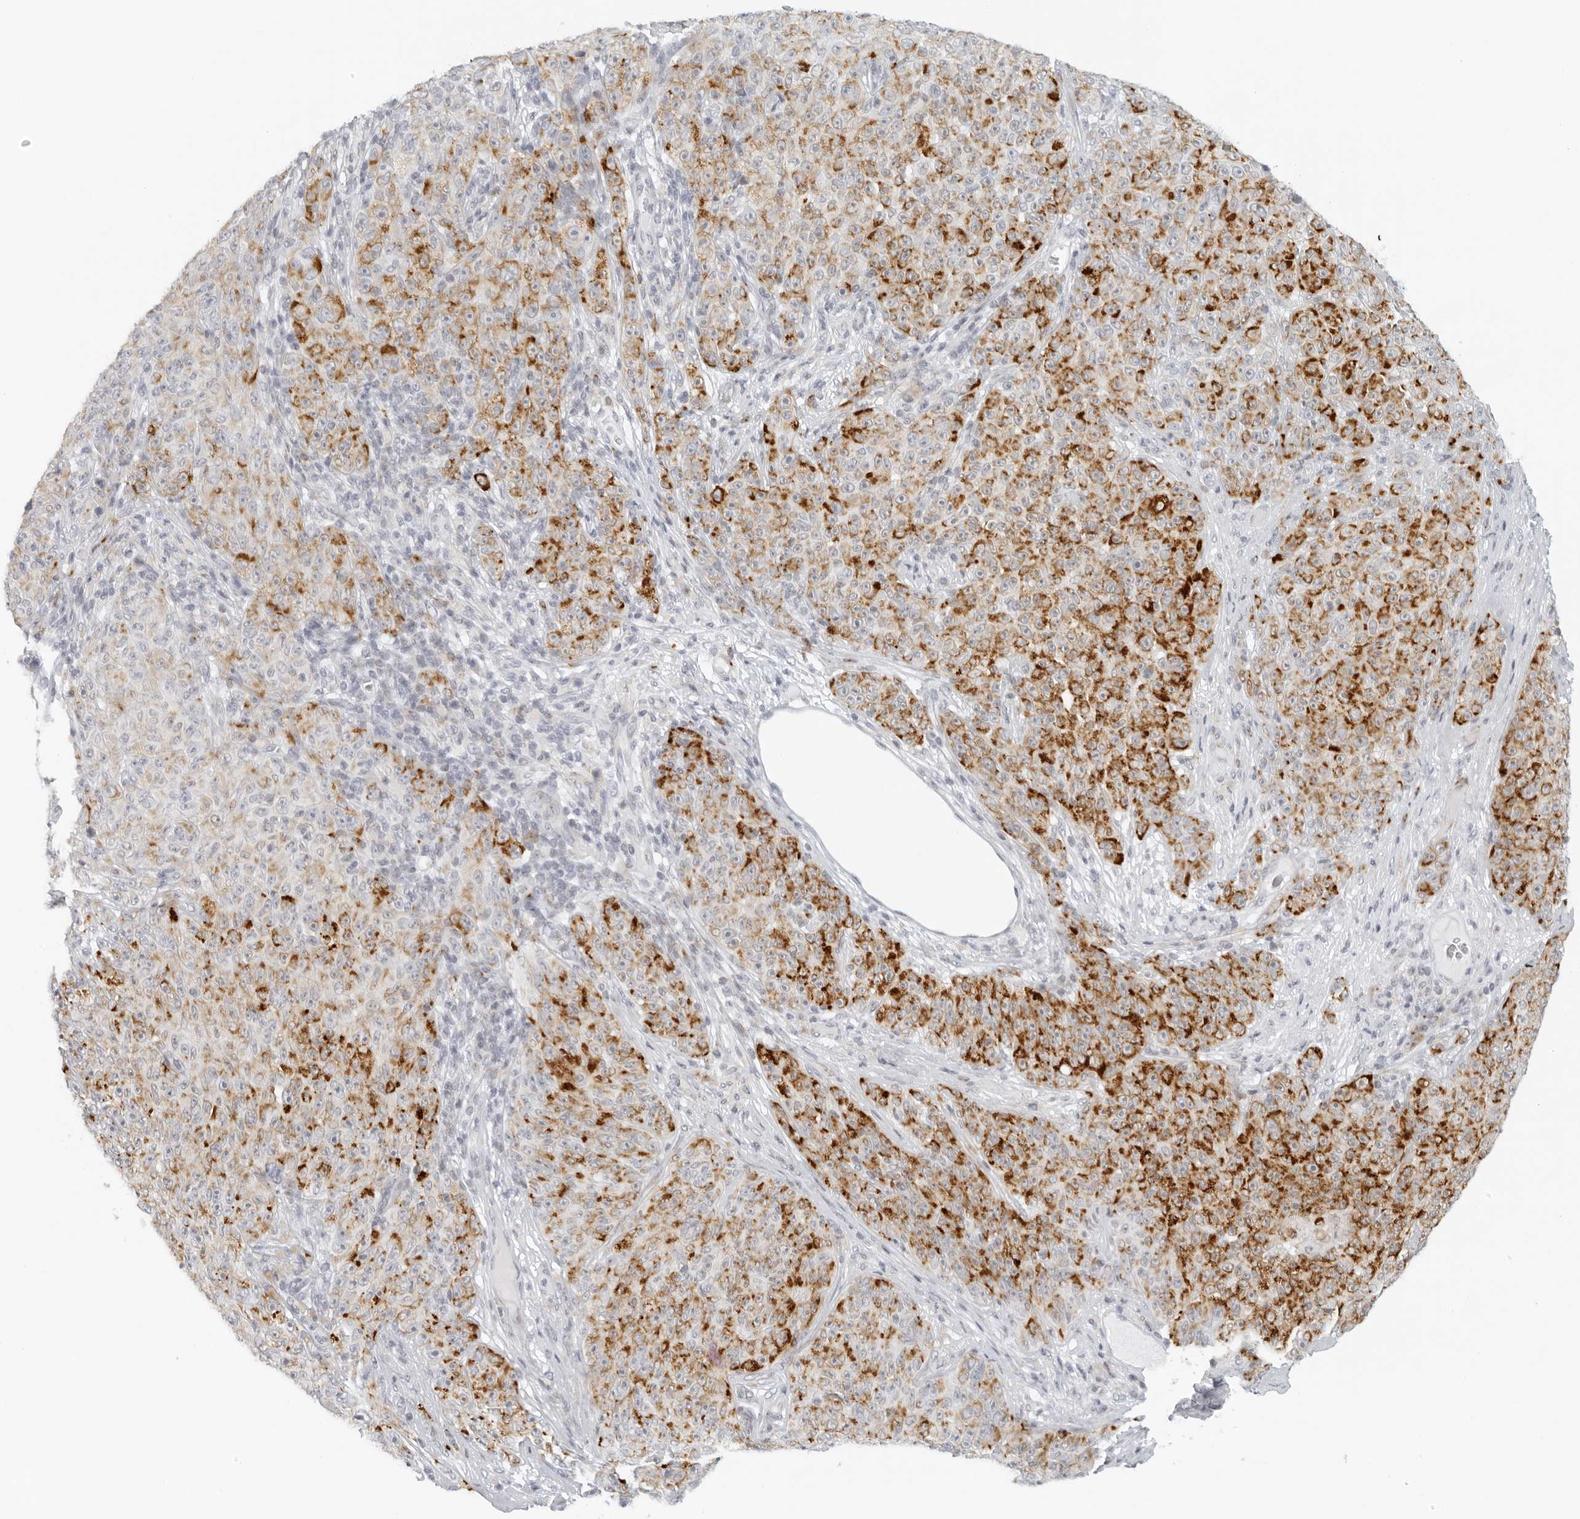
{"staining": {"intensity": "strong", "quantity": "25%-75%", "location": "cytoplasmic/membranous"}, "tissue": "melanoma", "cell_type": "Tumor cells", "image_type": "cancer", "snomed": [{"axis": "morphology", "description": "Malignant melanoma, NOS"}, {"axis": "topography", "description": "Skin"}], "caption": "Malignant melanoma tissue demonstrates strong cytoplasmic/membranous staining in about 25%-75% of tumor cells The protein is shown in brown color, while the nuclei are stained blue.", "gene": "RPS6KC1", "patient": {"sex": "female", "age": 82}}